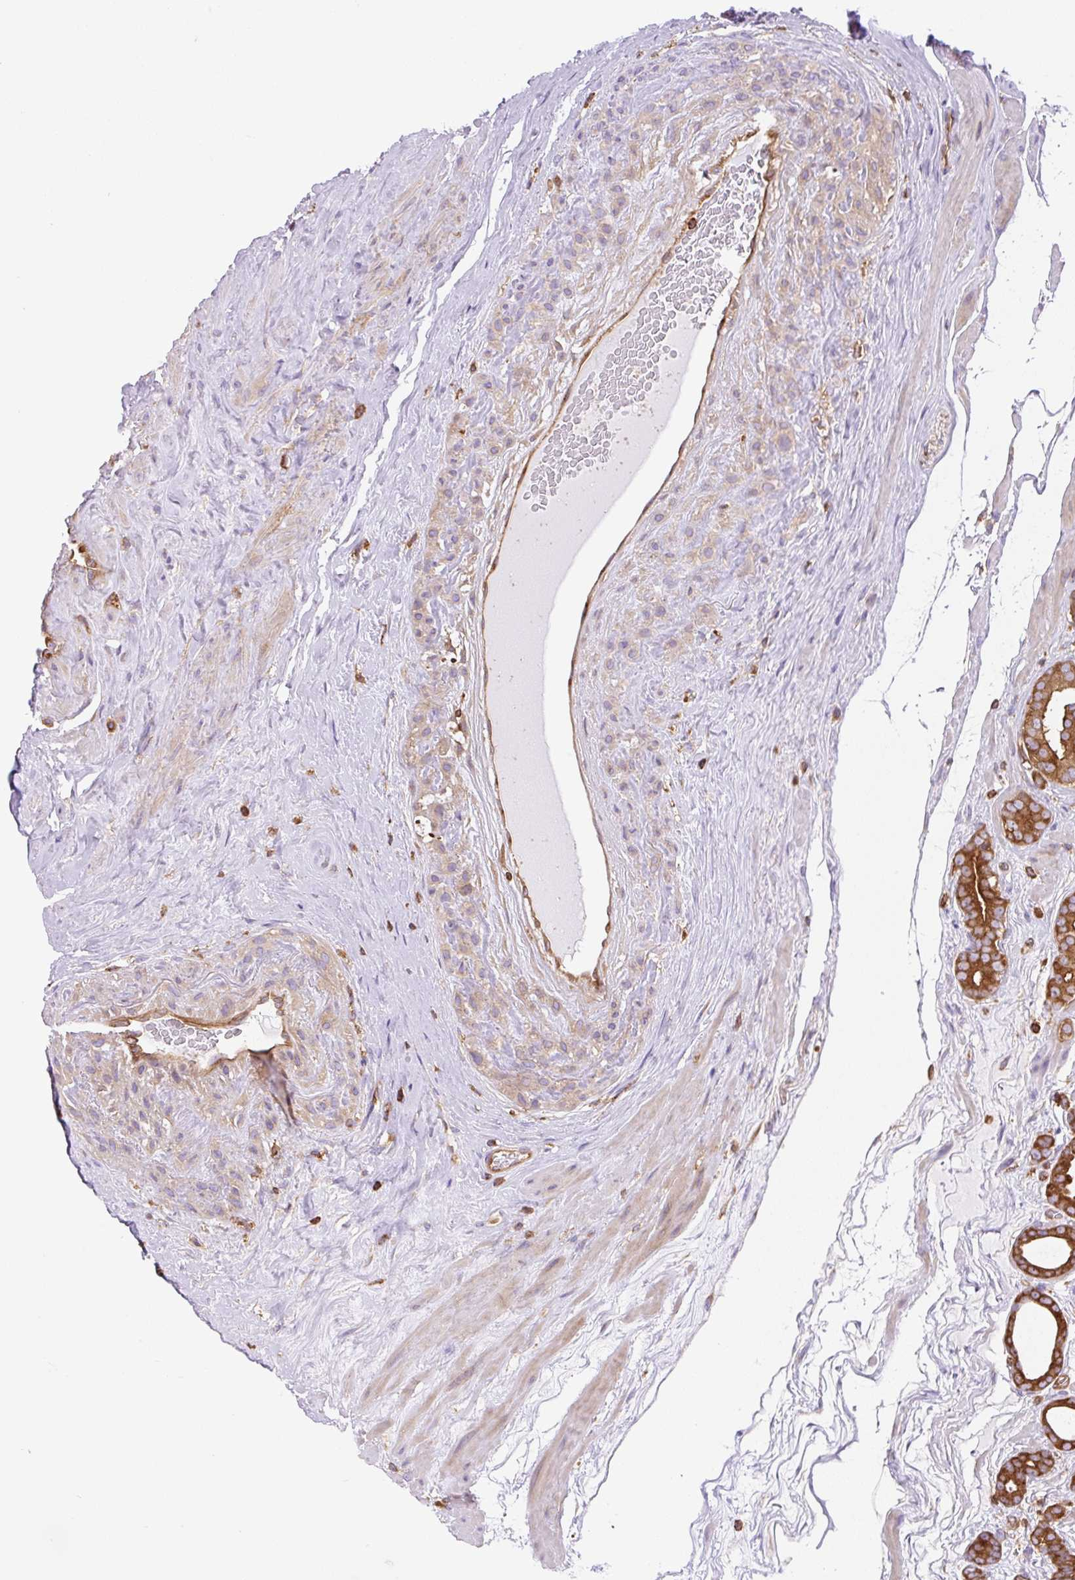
{"staining": {"intensity": "strong", "quantity": ">75%", "location": "cytoplasmic/membranous"}, "tissue": "prostate cancer", "cell_type": "Tumor cells", "image_type": "cancer", "snomed": [{"axis": "morphology", "description": "Adenocarcinoma, High grade"}, {"axis": "topography", "description": "Prostate"}], "caption": "Brown immunohistochemical staining in human prostate adenocarcinoma (high-grade) exhibits strong cytoplasmic/membranous expression in about >75% of tumor cells.", "gene": "DNM2", "patient": {"sex": "male", "age": 66}}